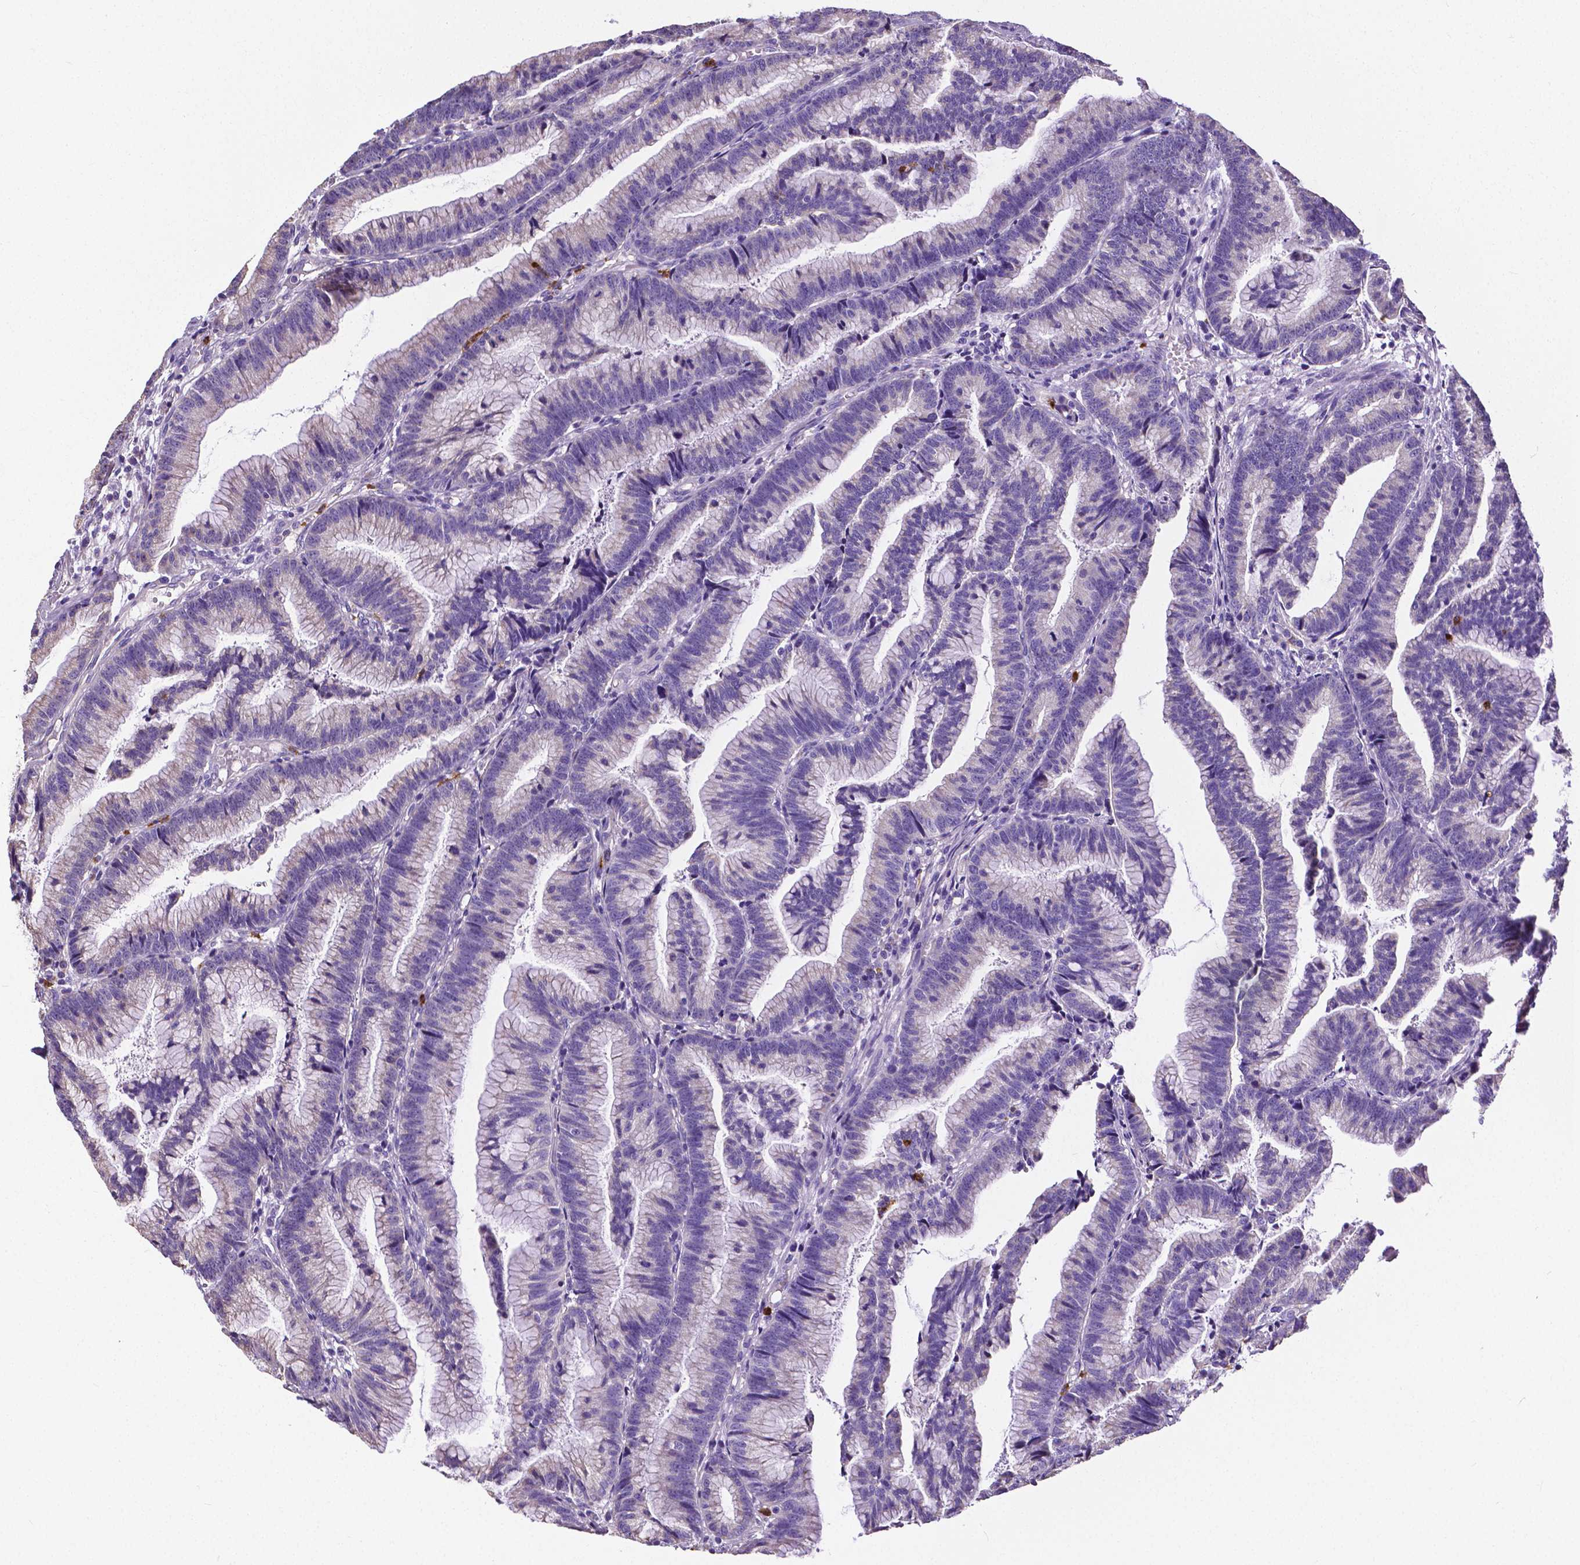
{"staining": {"intensity": "negative", "quantity": "none", "location": "none"}, "tissue": "colorectal cancer", "cell_type": "Tumor cells", "image_type": "cancer", "snomed": [{"axis": "morphology", "description": "Adenocarcinoma, NOS"}, {"axis": "topography", "description": "Colon"}], "caption": "Adenocarcinoma (colorectal) was stained to show a protein in brown. There is no significant staining in tumor cells.", "gene": "MMP9", "patient": {"sex": "female", "age": 78}}